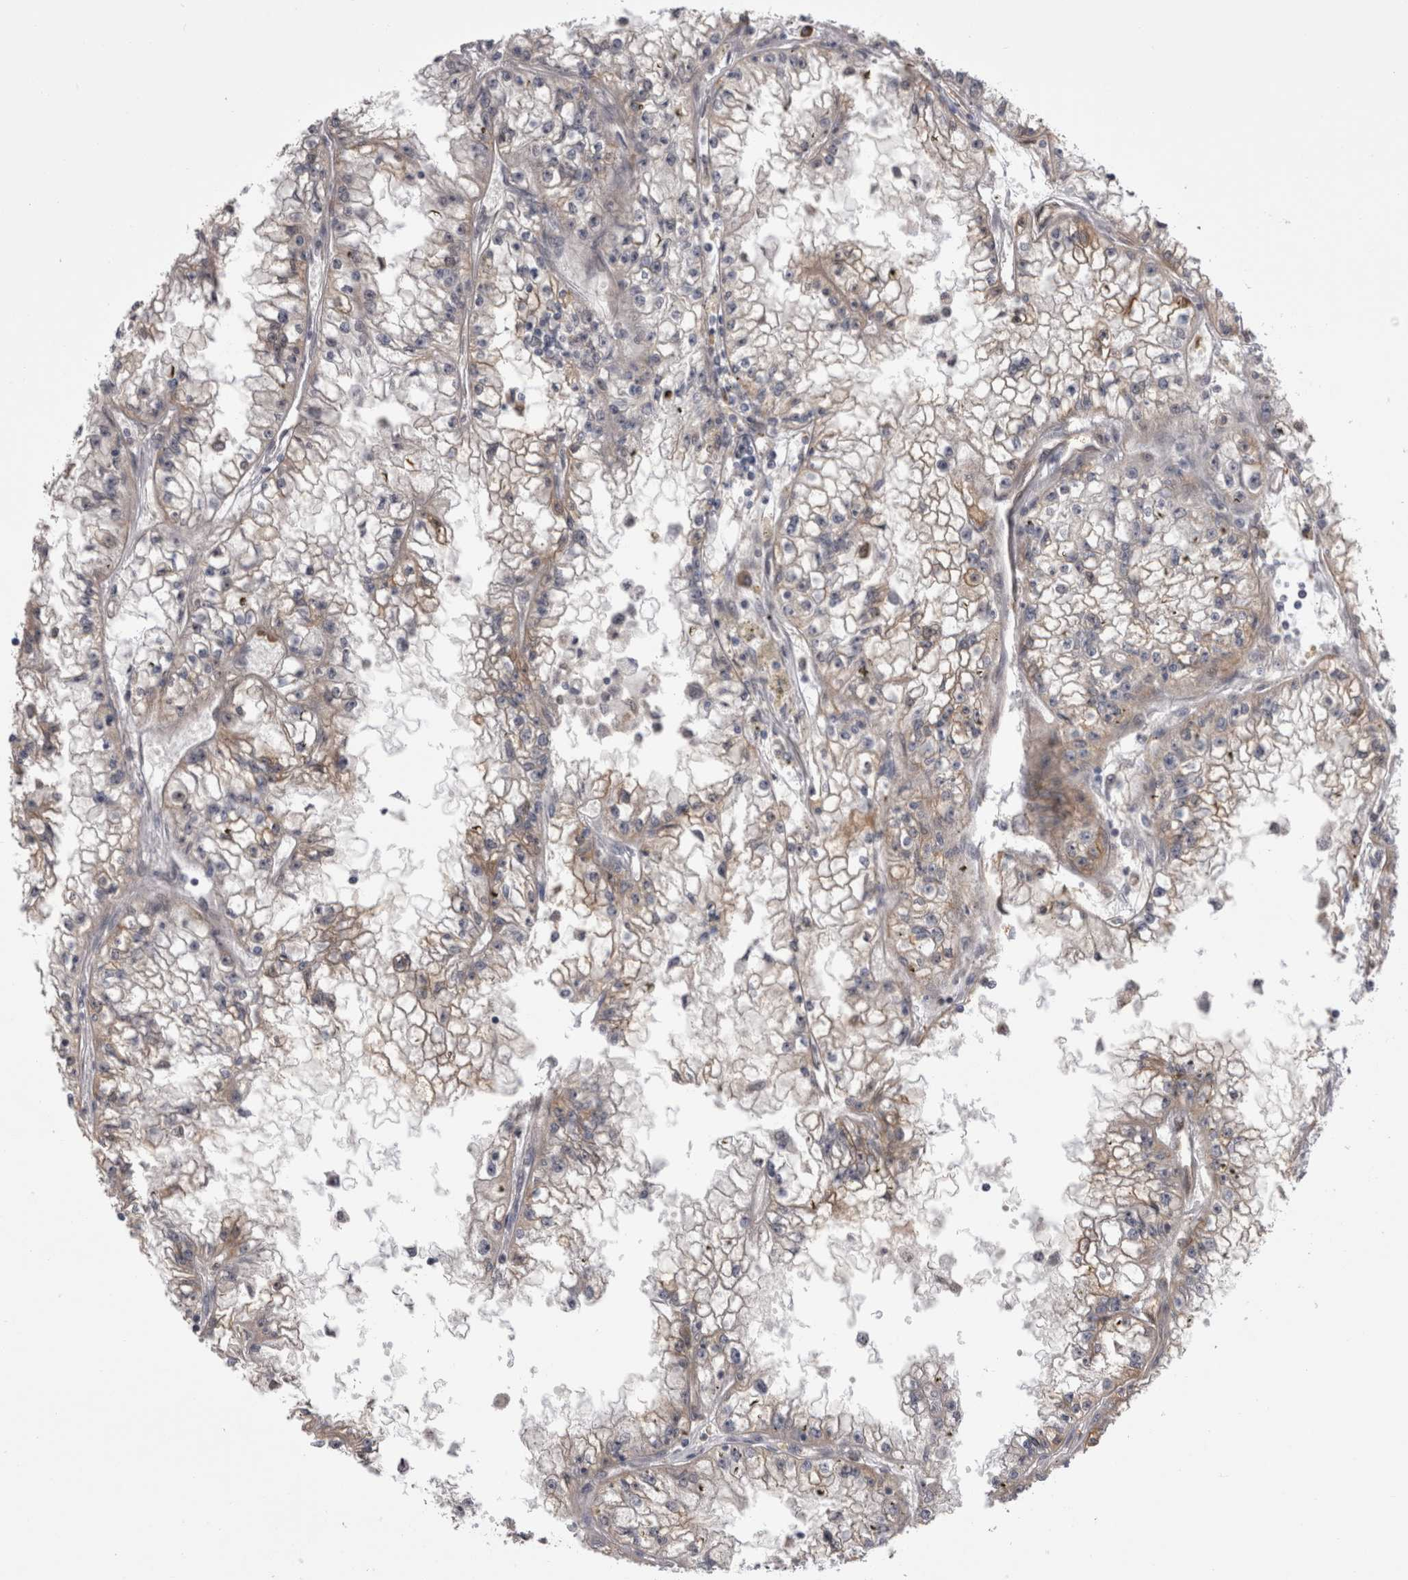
{"staining": {"intensity": "weak", "quantity": "25%-75%", "location": "cytoplasmic/membranous"}, "tissue": "renal cancer", "cell_type": "Tumor cells", "image_type": "cancer", "snomed": [{"axis": "morphology", "description": "Adenocarcinoma, NOS"}, {"axis": "topography", "description": "Kidney"}], "caption": "Human adenocarcinoma (renal) stained for a protein (brown) displays weak cytoplasmic/membranous positive staining in about 25%-75% of tumor cells.", "gene": "CHIC2", "patient": {"sex": "male", "age": 56}}